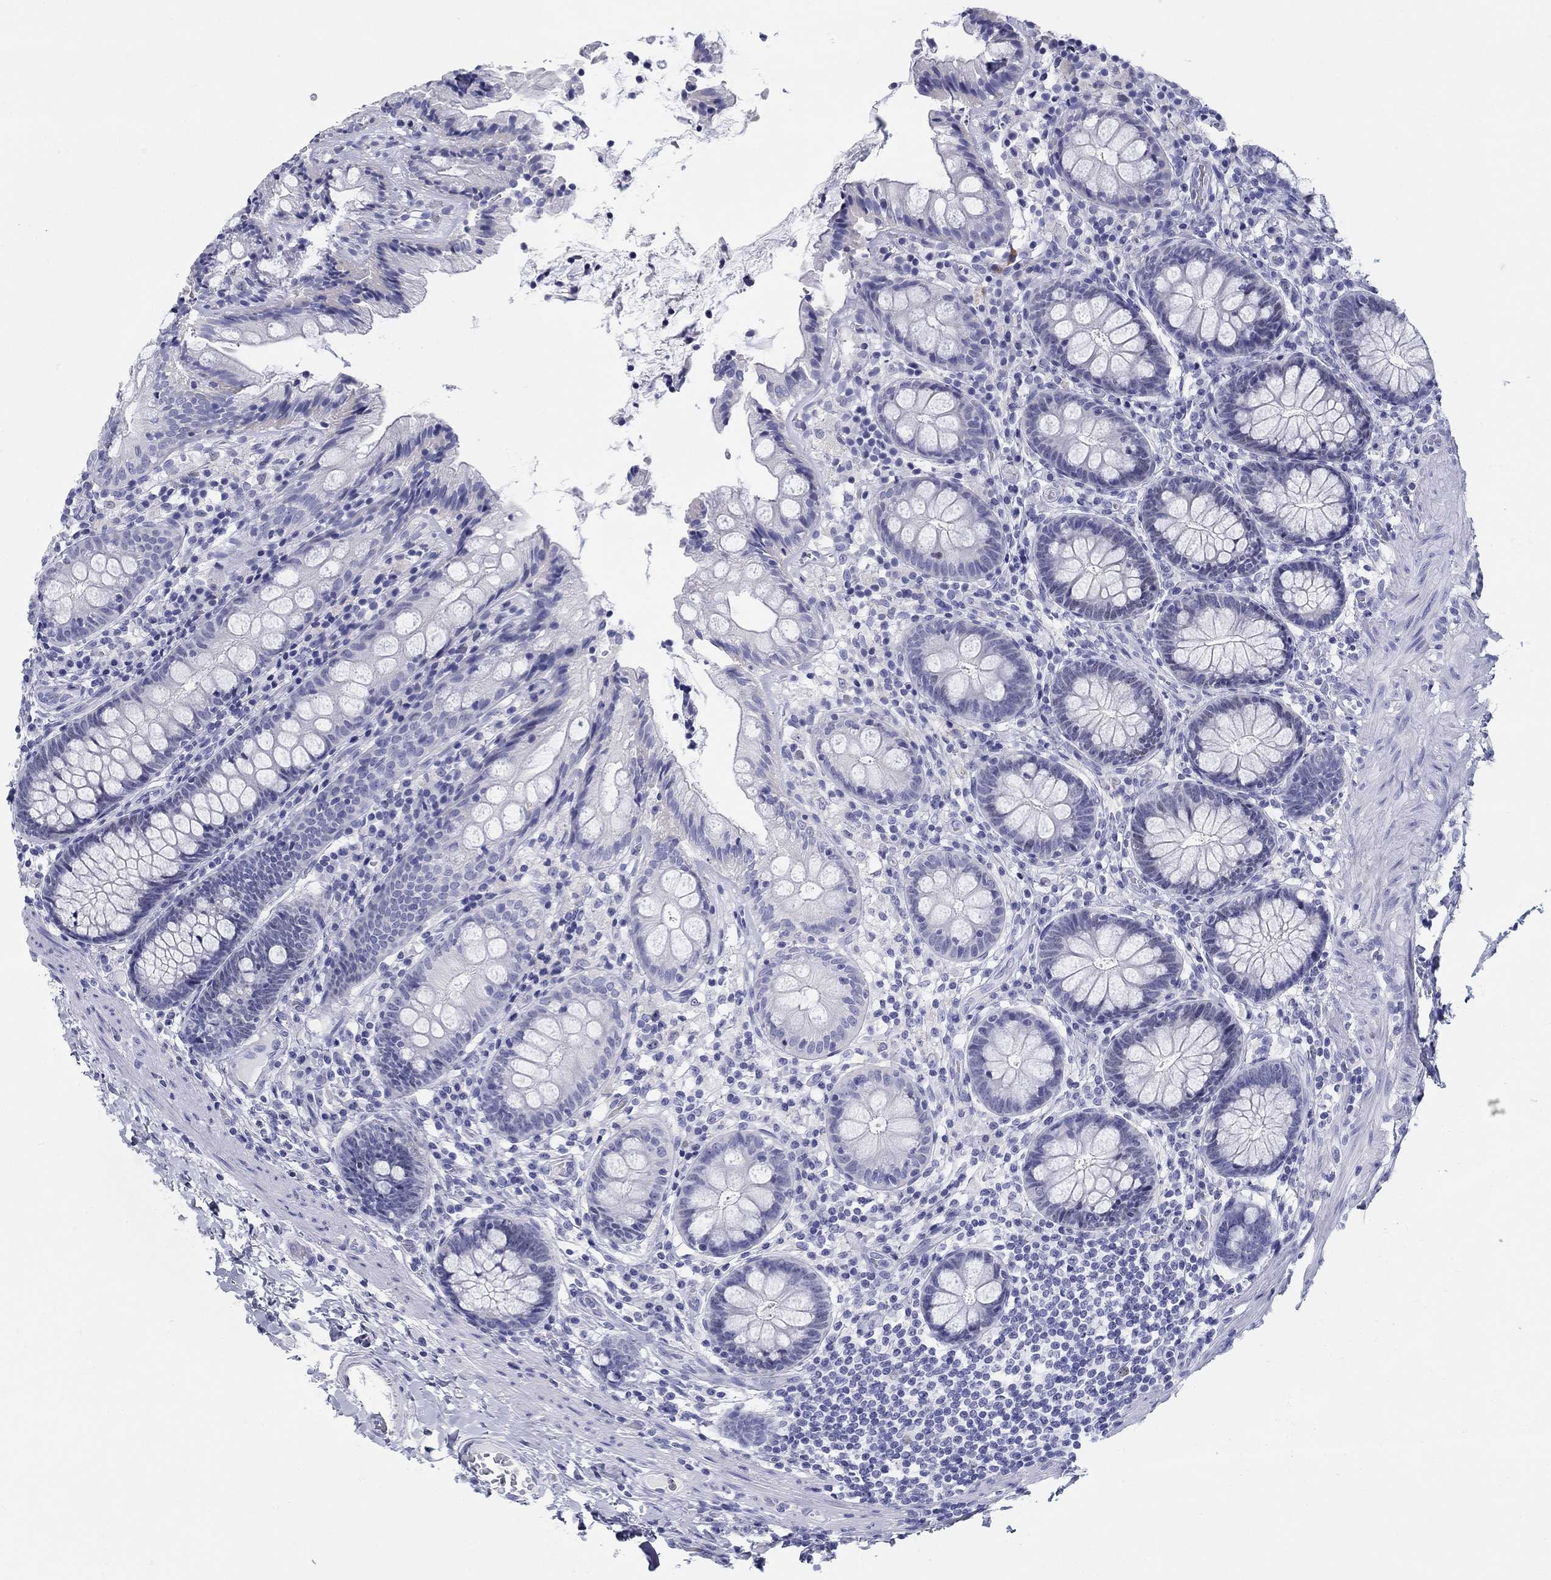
{"staining": {"intensity": "negative", "quantity": "none", "location": "none"}, "tissue": "colon", "cell_type": "Endothelial cells", "image_type": "normal", "snomed": [{"axis": "morphology", "description": "Normal tissue, NOS"}, {"axis": "topography", "description": "Colon"}], "caption": "Colon stained for a protein using immunohistochemistry reveals no expression endothelial cells.", "gene": "LAMP5", "patient": {"sex": "female", "age": 86}}